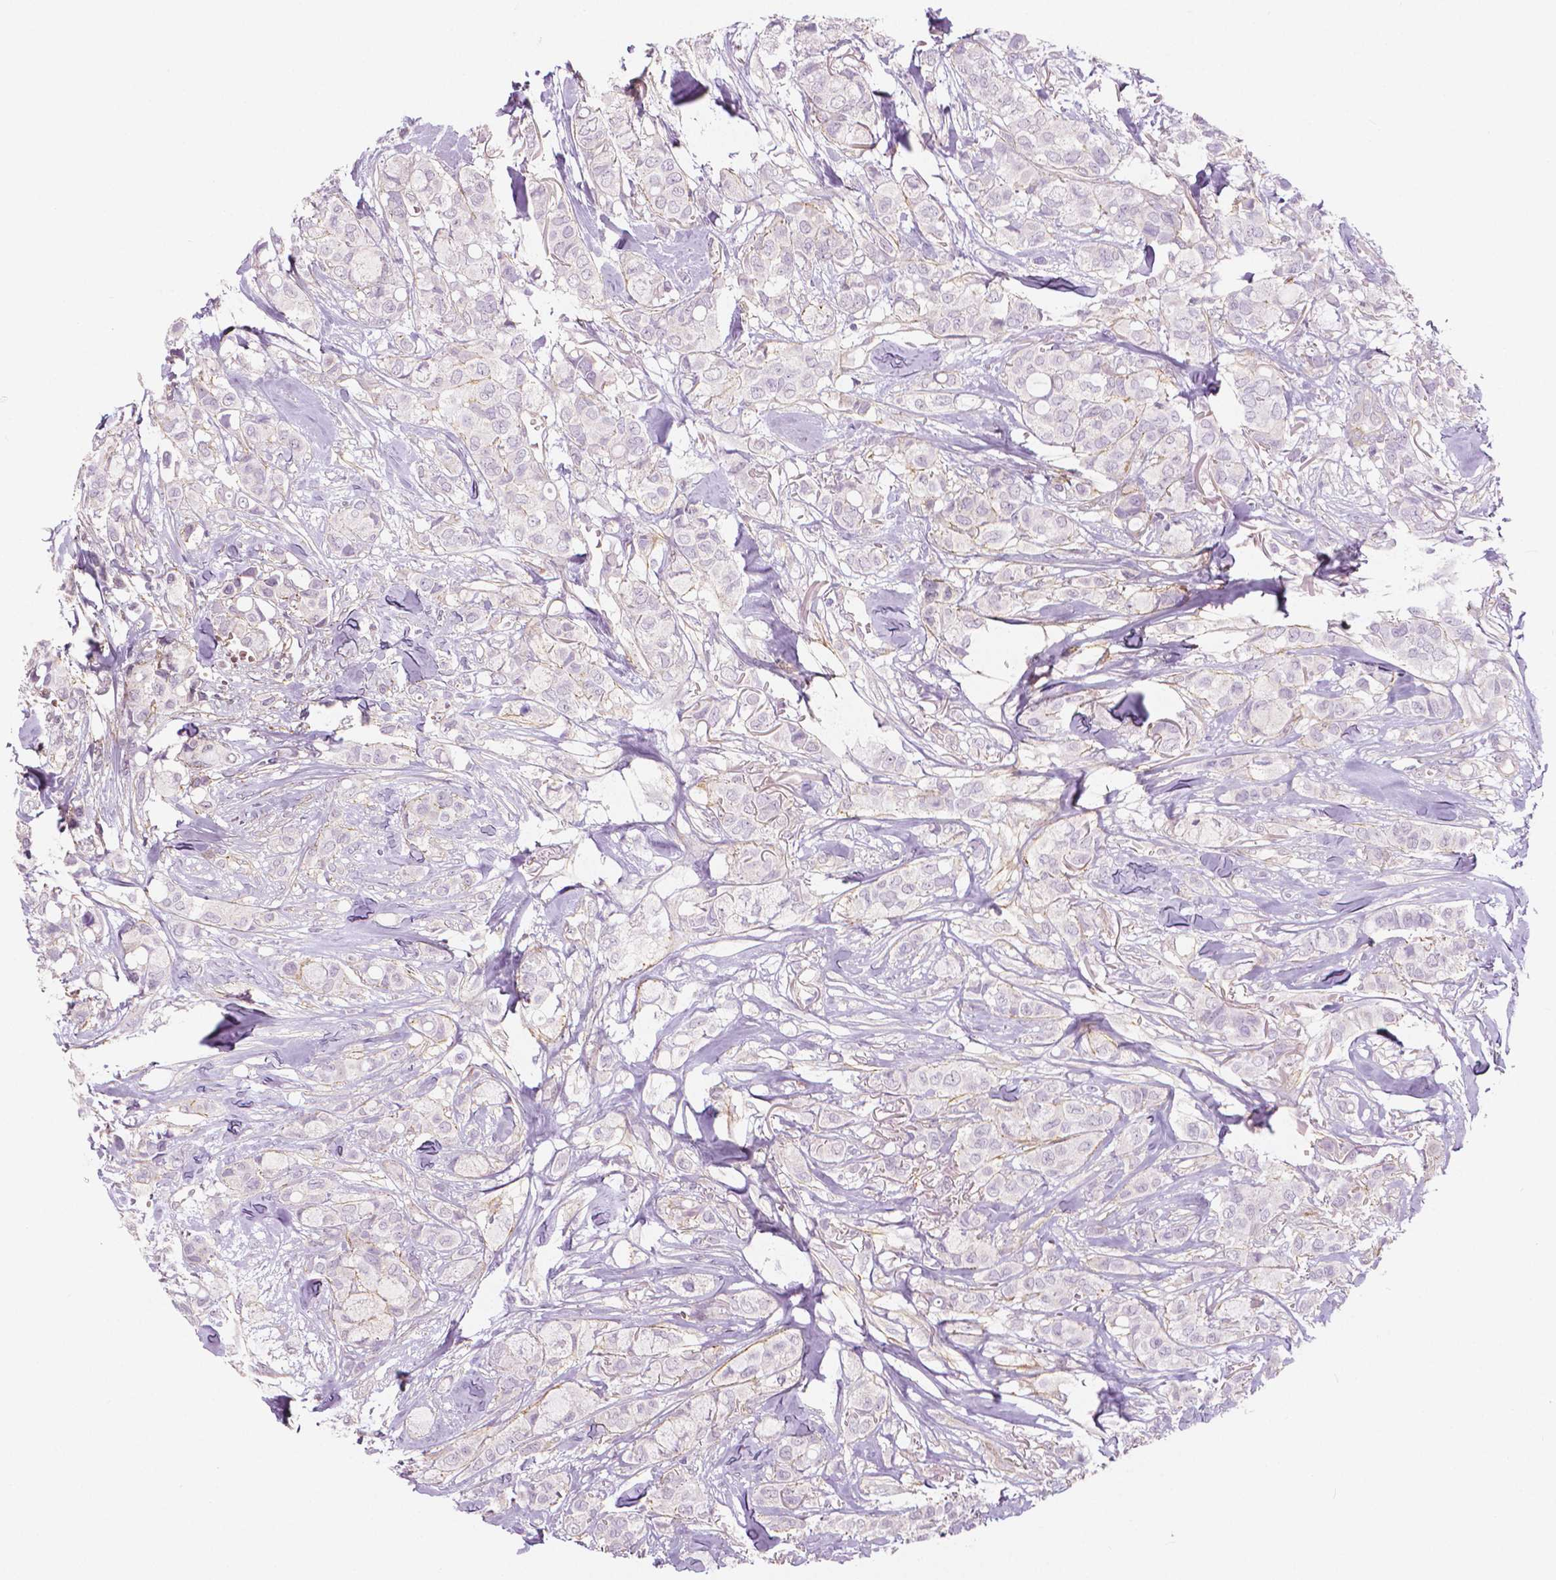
{"staining": {"intensity": "negative", "quantity": "none", "location": "none"}, "tissue": "breast cancer", "cell_type": "Tumor cells", "image_type": "cancer", "snomed": [{"axis": "morphology", "description": "Duct carcinoma"}, {"axis": "topography", "description": "Breast"}], "caption": "This histopathology image is of breast cancer stained with IHC to label a protein in brown with the nuclei are counter-stained blue. There is no expression in tumor cells.", "gene": "FLT1", "patient": {"sex": "female", "age": 85}}